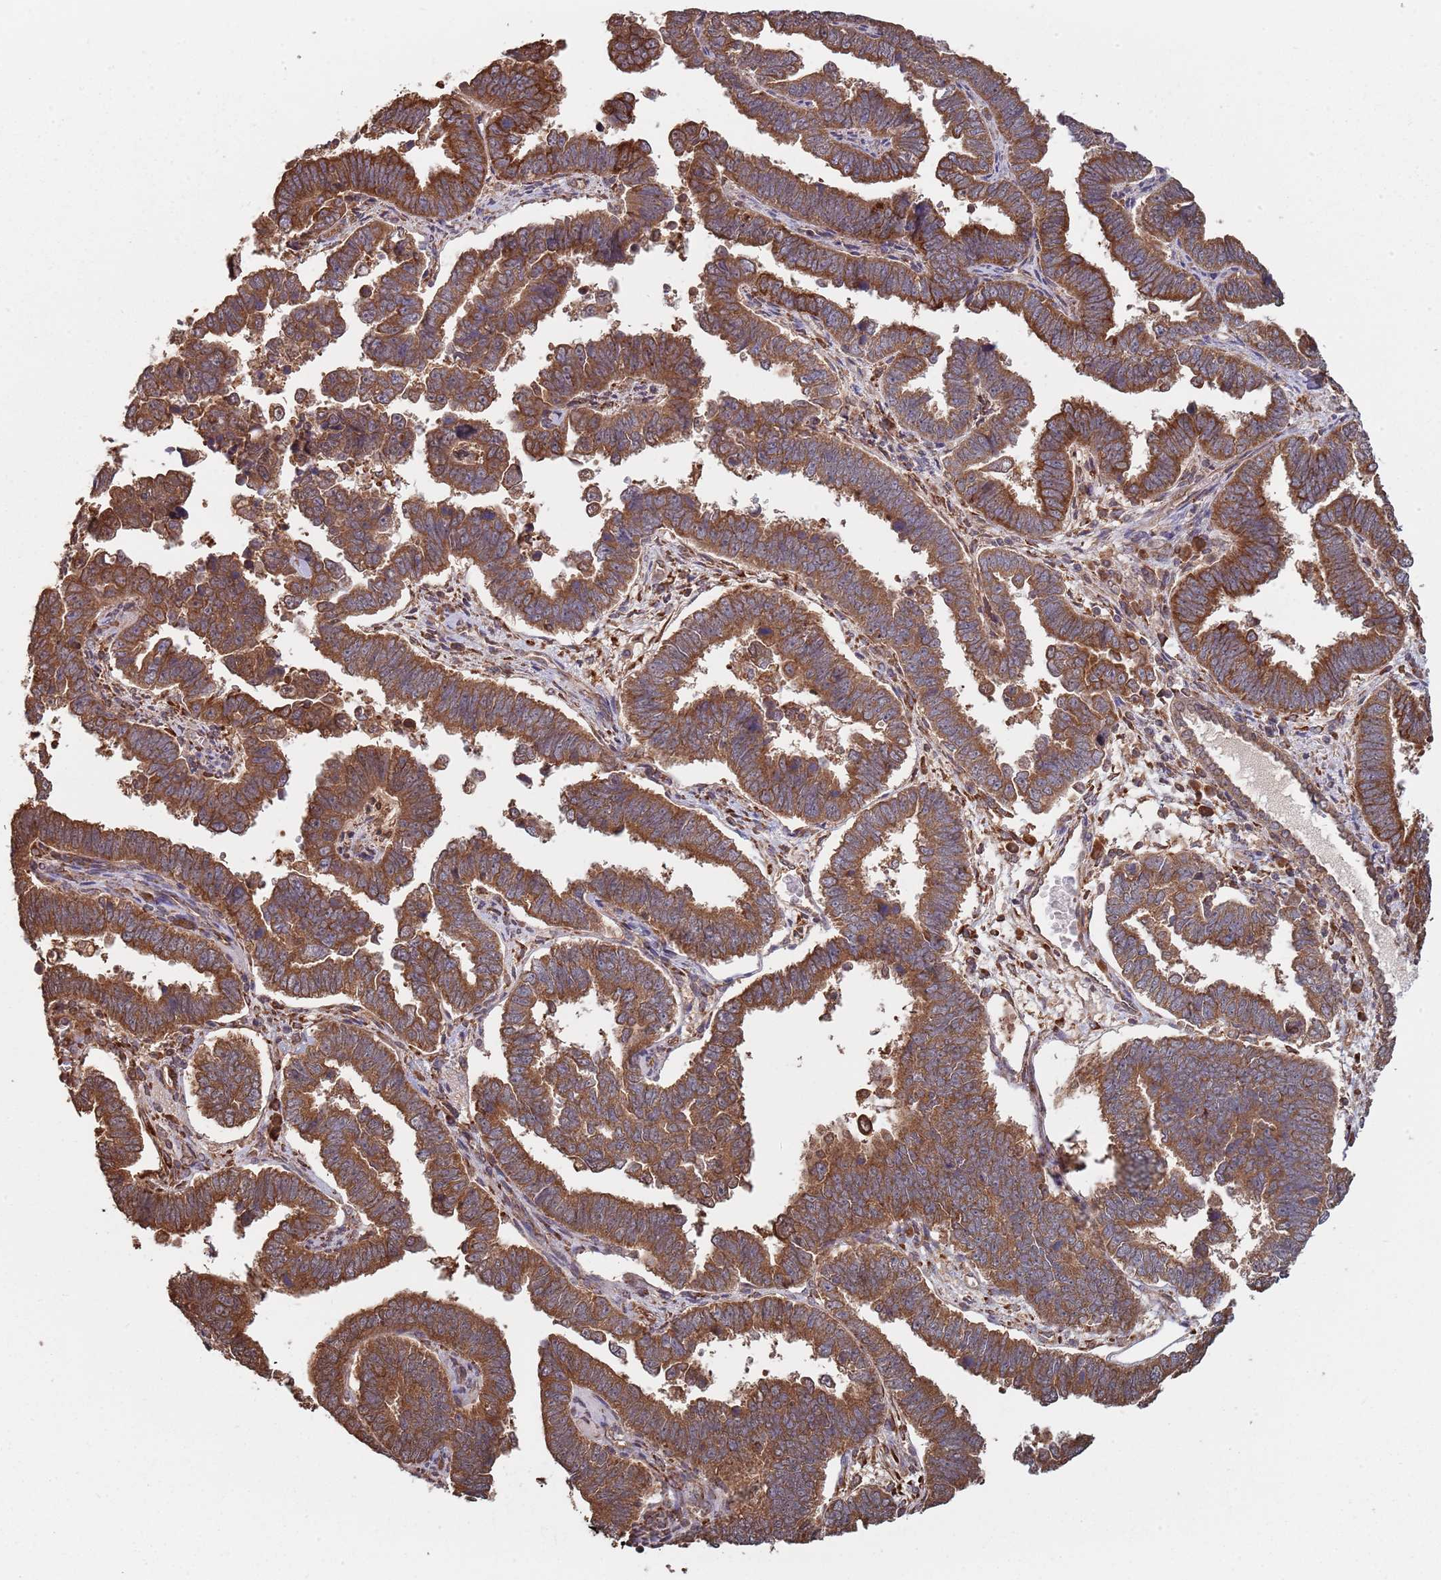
{"staining": {"intensity": "strong", "quantity": ">75%", "location": "cytoplasmic/membranous"}, "tissue": "endometrial cancer", "cell_type": "Tumor cells", "image_type": "cancer", "snomed": [{"axis": "morphology", "description": "Adenocarcinoma, NOS"}, {"axis": "topography", "description": "Endometrium"}], "caption": "Tumor cells demonstrate high levels of strong cytoplasmic/membranous positivity in approximately >75% of cells in endometrial cancer. (Stains: DAB in brown, nuclei in blue, Microscopy: brightfield microscopy at high magnification).", "gene": "COG4", "patient": {"sex": "female", "age": 75}}